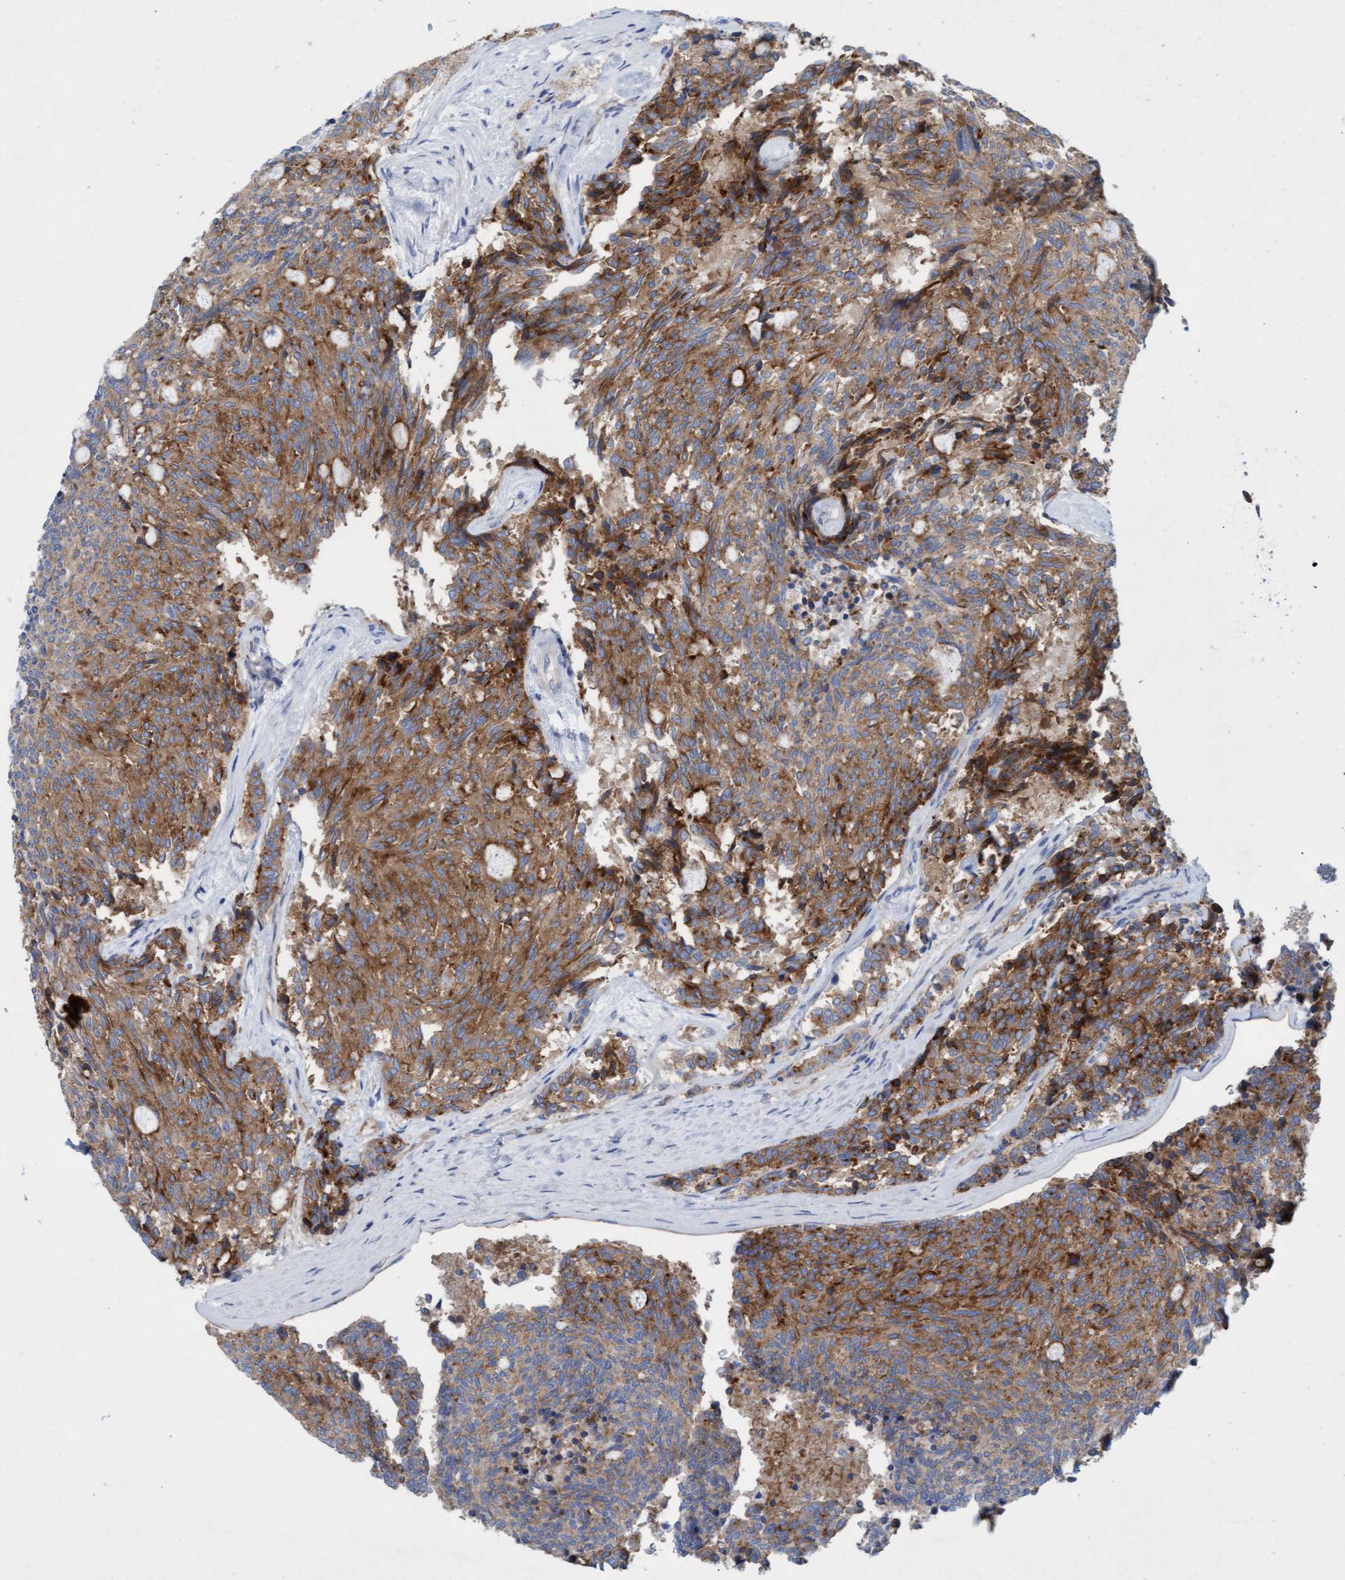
{"staining": {"intensity": "moderate", "quantity": ">75%", "location": "cytoplasmic/membranous"}, "tissue": "carcinoid", "cell_type": "Tumor cells", "image_type": "cancer", "snomed": [{"axis": "morphology", "description": "Carcinoid, malignant, NOS"}, {"axis": "topography", "description": "Pancreas"}], "caption": "Carcinoid was stained to show a protein in brown. There is medium levels of moderate cytoplasmic/membranous positivity in about >75% of tumor cells.", "gene": "SIGIRR", "patient": {"sex": "female", "age": 54}}